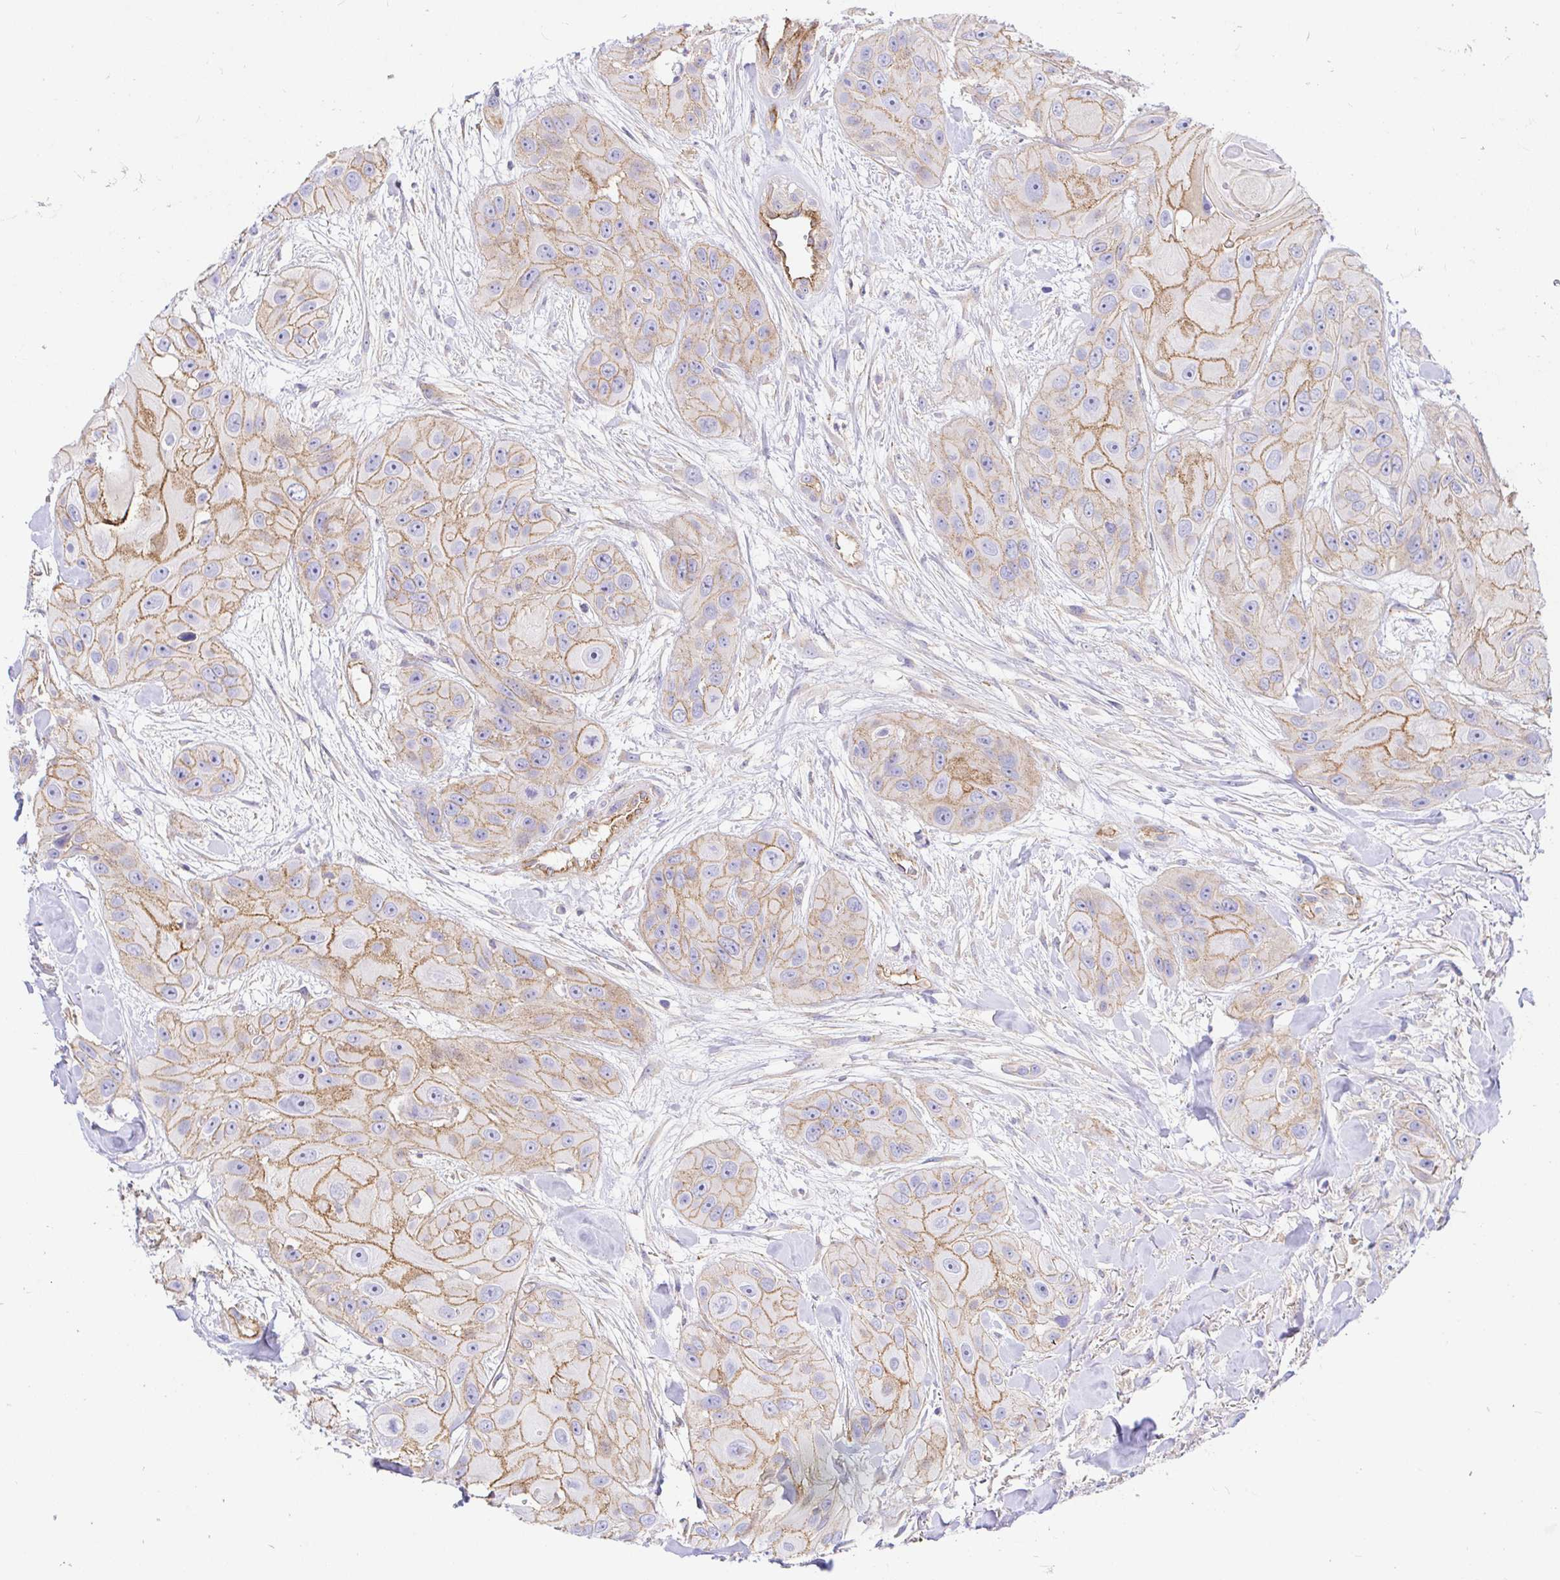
{"staining": {"intensity": "moderate", "quantity": "25%-75%", "location": "cytoplasmic/membranous"}, "tissue": "head and neck cancer", "cell_type": "Tumor cells", "image_type": "cancer", "snomed": [{"axis": "morphology", "description": "Squamous cell carcinoma, NOS"}, {"axis": "topography", "description": "Oral tissue"}, {"axis": "topography", "description": "Head-Neck"}], "caption": "Immunohistochemistry (IHC) image of neoplastic tissue: human head and neck cancer (squamous cell carcinoma) stained using IHC reveals medium levels of moderate protein expression localized specifically in the cytoplasmic/membranous of tumor cells, appearing as a cytoplasmic/membranous brown color.", "gene": "ARL4D", "patient": {"sex": "male", "age": 77}}